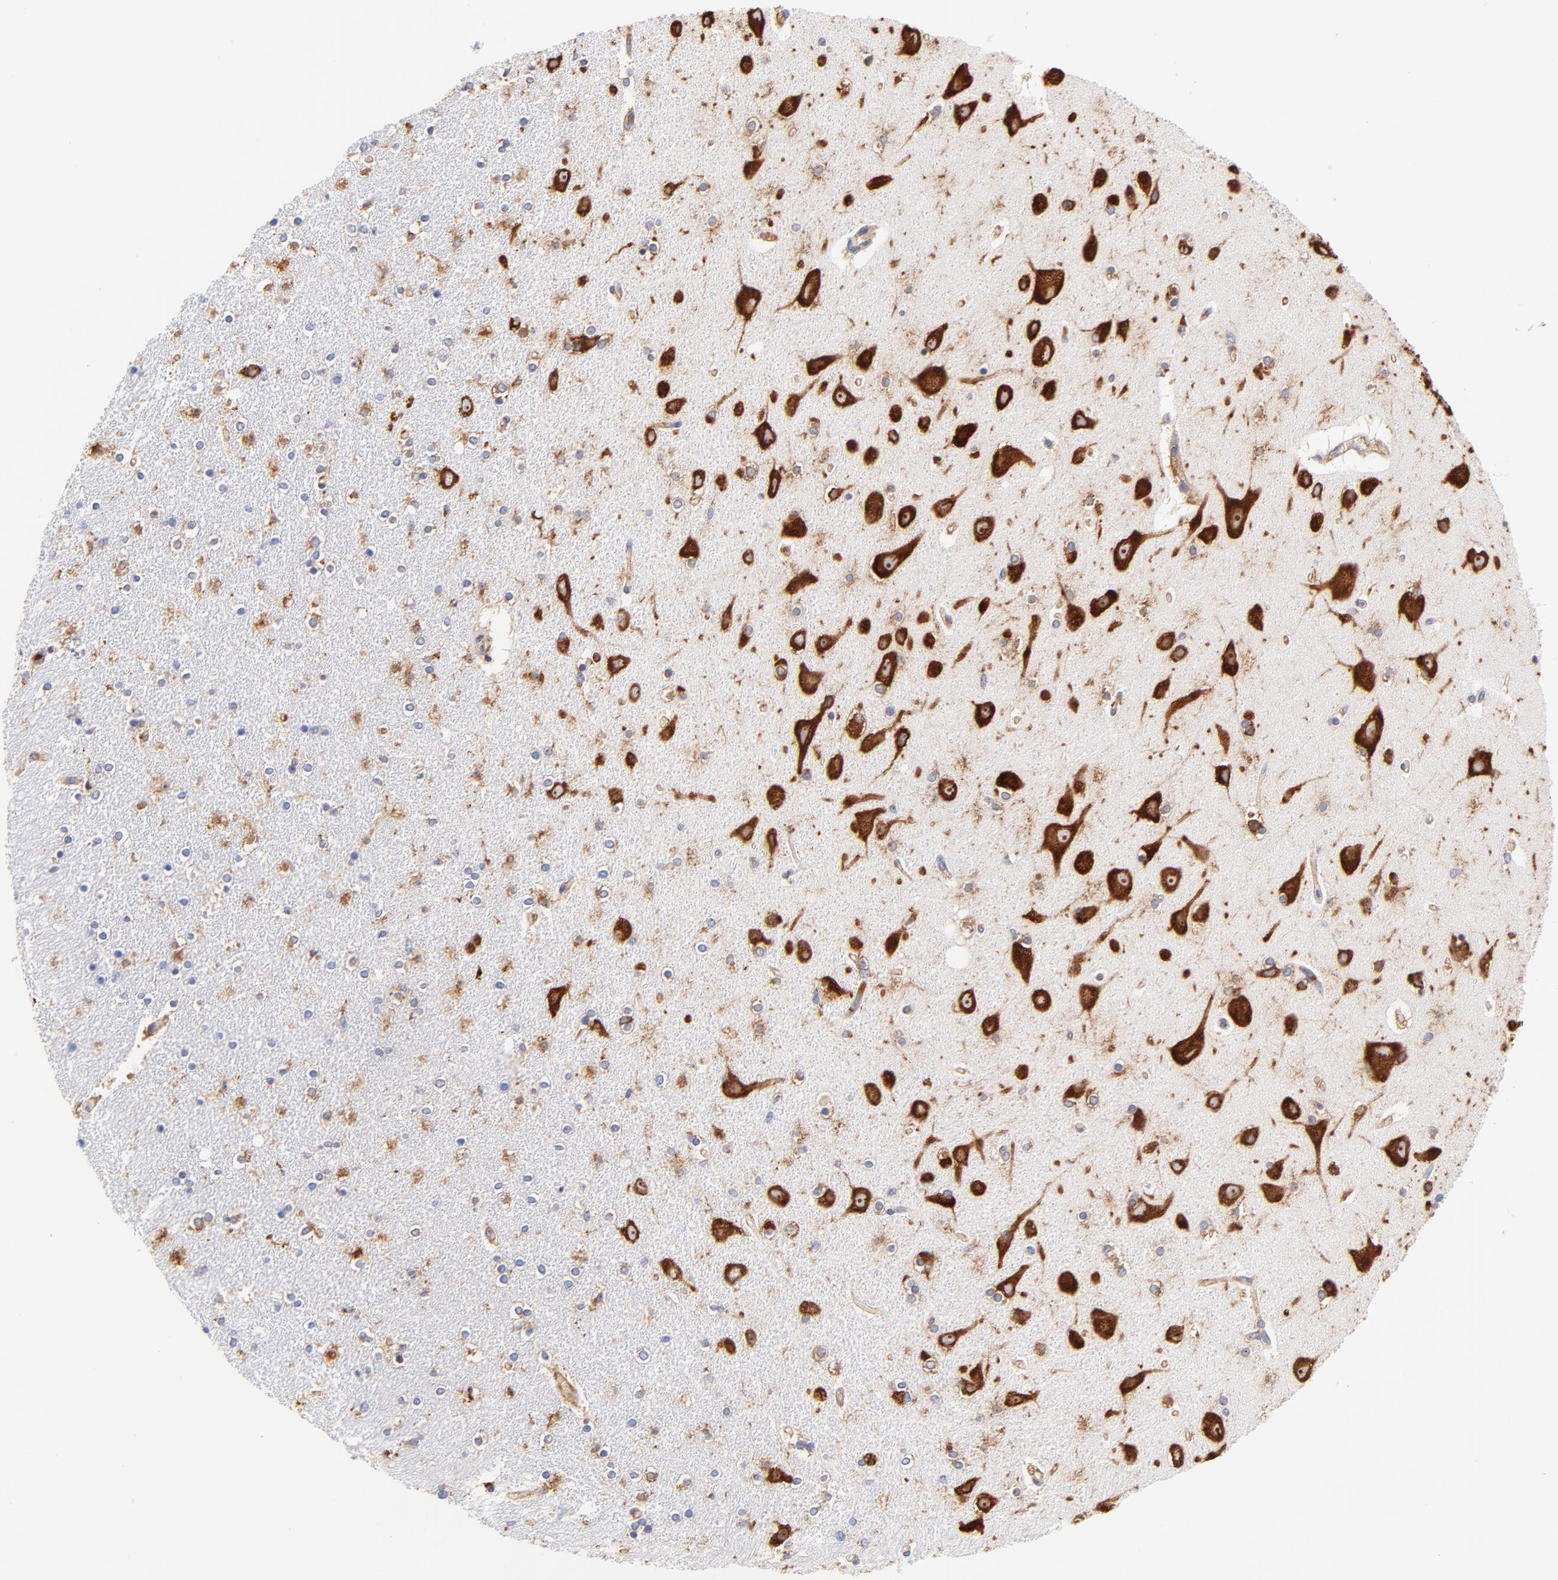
{"staining": {"intensity": "strong", "quantity": "<25%", "location": "cytoplasmic/membranous"}, "tissue": "caudate", "cell_type": "Glial cells", "image_type": "normal", "snomed": [{"axis": "morphology", "description": "Normal tissue, NOS"}, {"axis": "topography", "description": "Lateral ventricle wall"}], "caption": "Protein staining of benign caudate displays strong cytoplasmic/membranous staining in about <25% of glial cells.", "gene": "RPL27", "patient": {"sex": "female", "age": 54}}